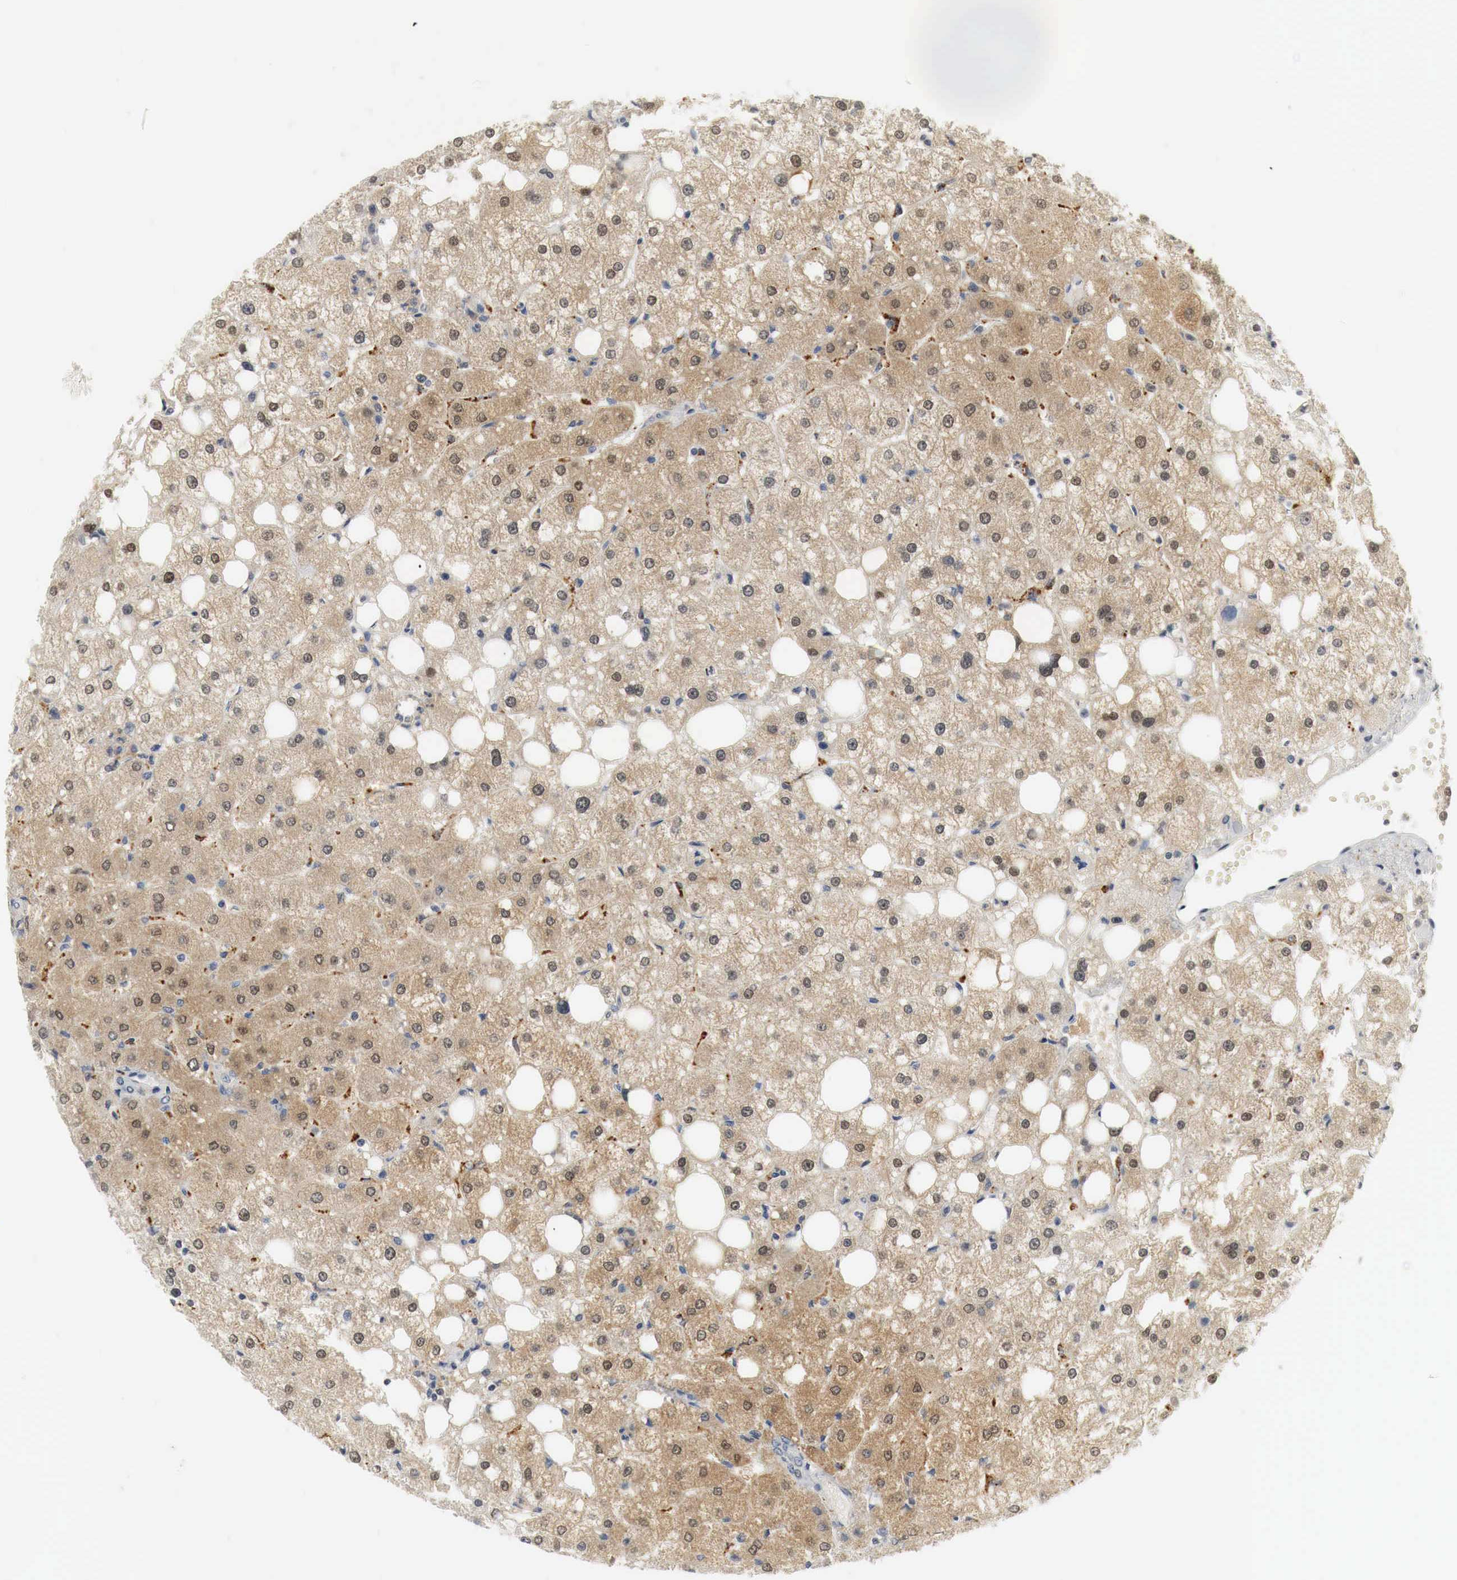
{"staining": {"intensity": "weak", "quantity": "<25%", "location": "nuclear"}, "tissue": "liver", "cell_type": "Cholangiocytes", "image_type": "normal", "snomed": [{"axis": "morphology", "description": "Normal tissue, NOS"}, {"axis": "topography", "description": "Liver"}], "caption": "This is an immunohistochemistry photomicrograph of normal liver. There is no positivity in cholangiocytes.", "gene": "MYC", "patient": {"sex": "male", "age": 35}}